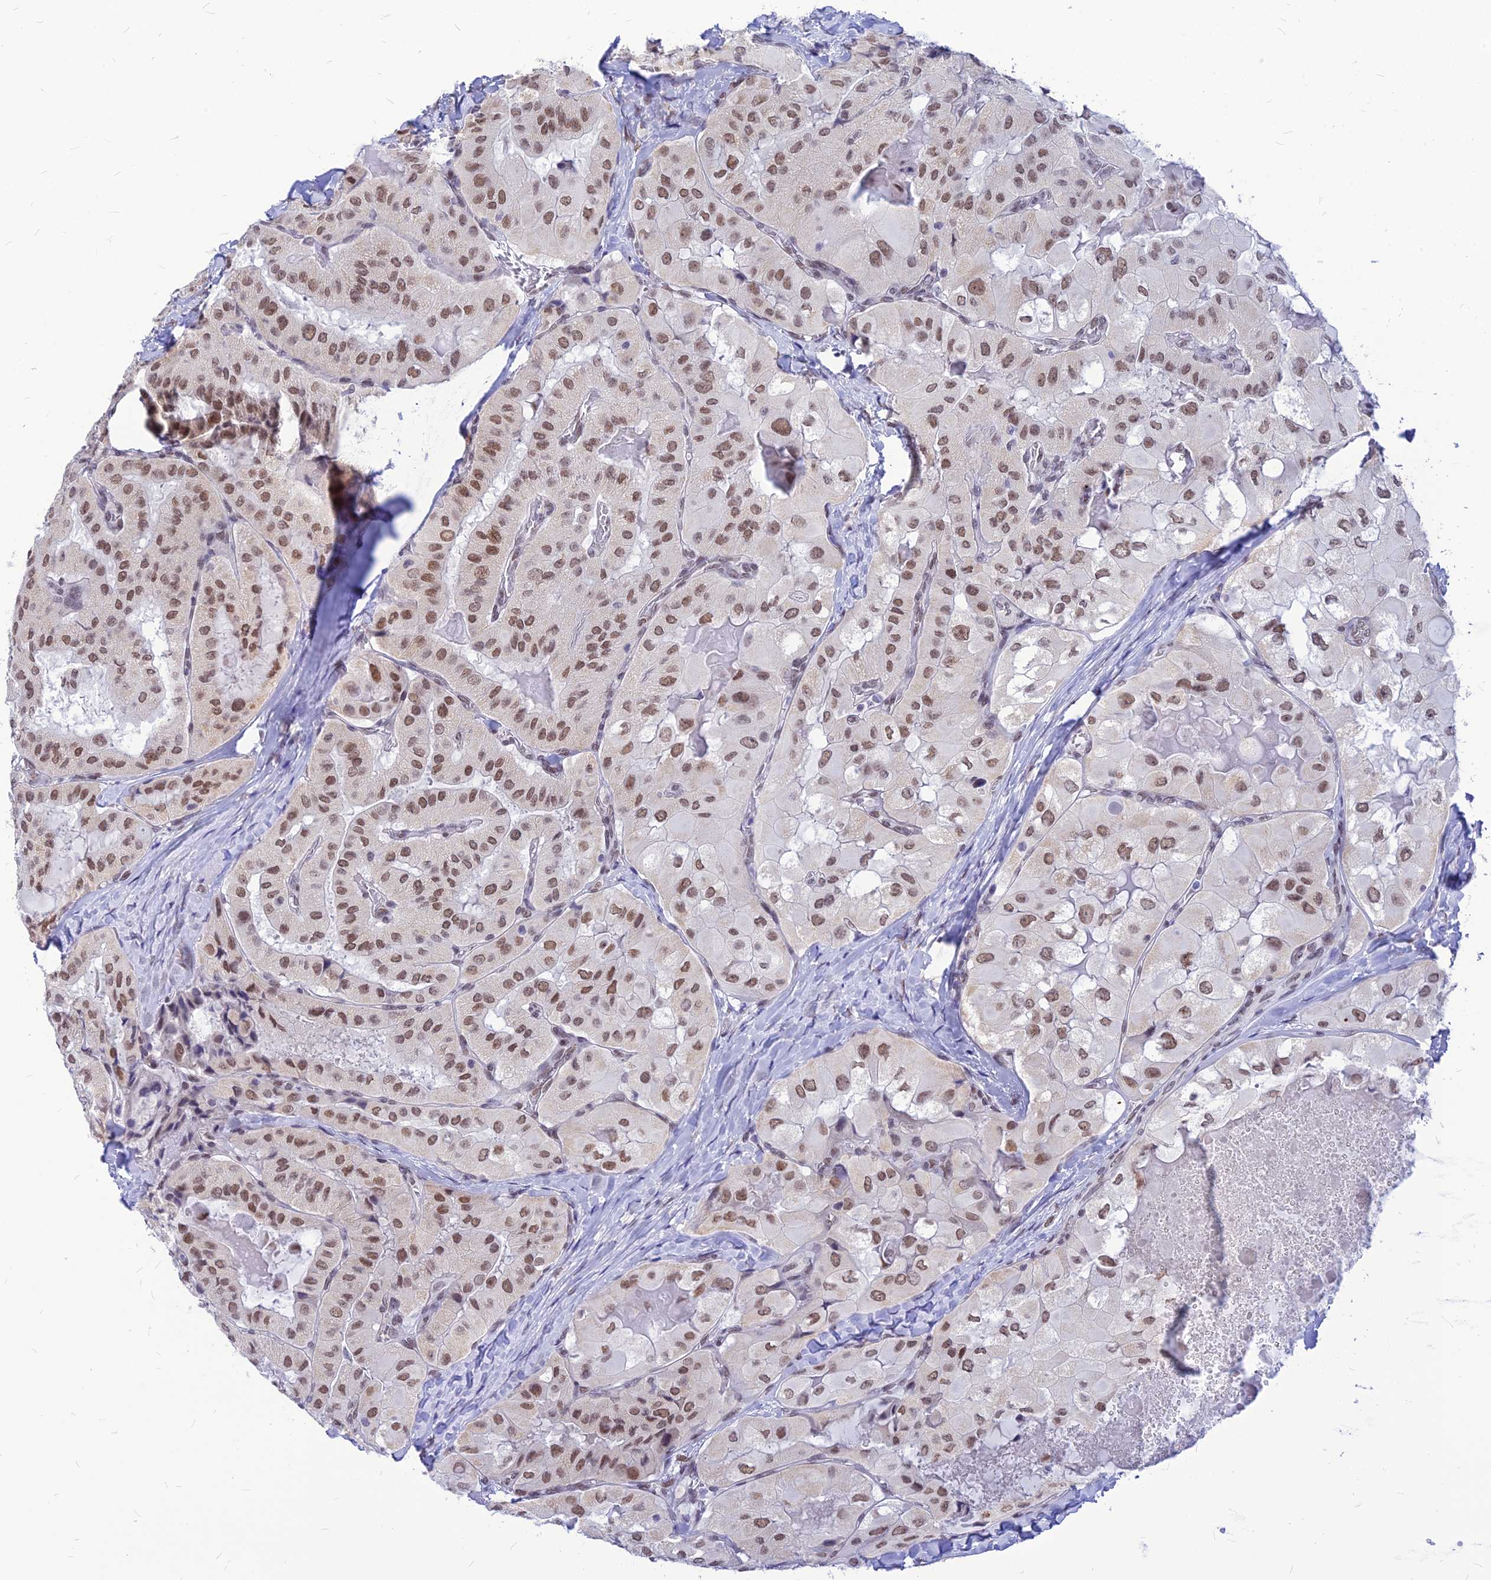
{"staining": {"intensity": "moderate", "quantity": ">75%", "location": "nuclear"}, "tissue": "thyroid cancer", "cell_type": "Tumor cells", "image_type": "cancer", "snomed": [{"axis": "morphology", "description": "Normal tissue, NOS"}, {"axis": "morphology", "description": "Papillary adenocarcinoma, NOS"}, {"axis": "topography", "description": "Thyroid gland"}], "caption": "This is an image of immunohistochemistry staining of thyroid cancer (papillary adenocarcinoma), which shows moderate positivity in the nuclear of tumor cells.", "gene": "KCTD13", "patient": {"sex": "female", "age": 59}}